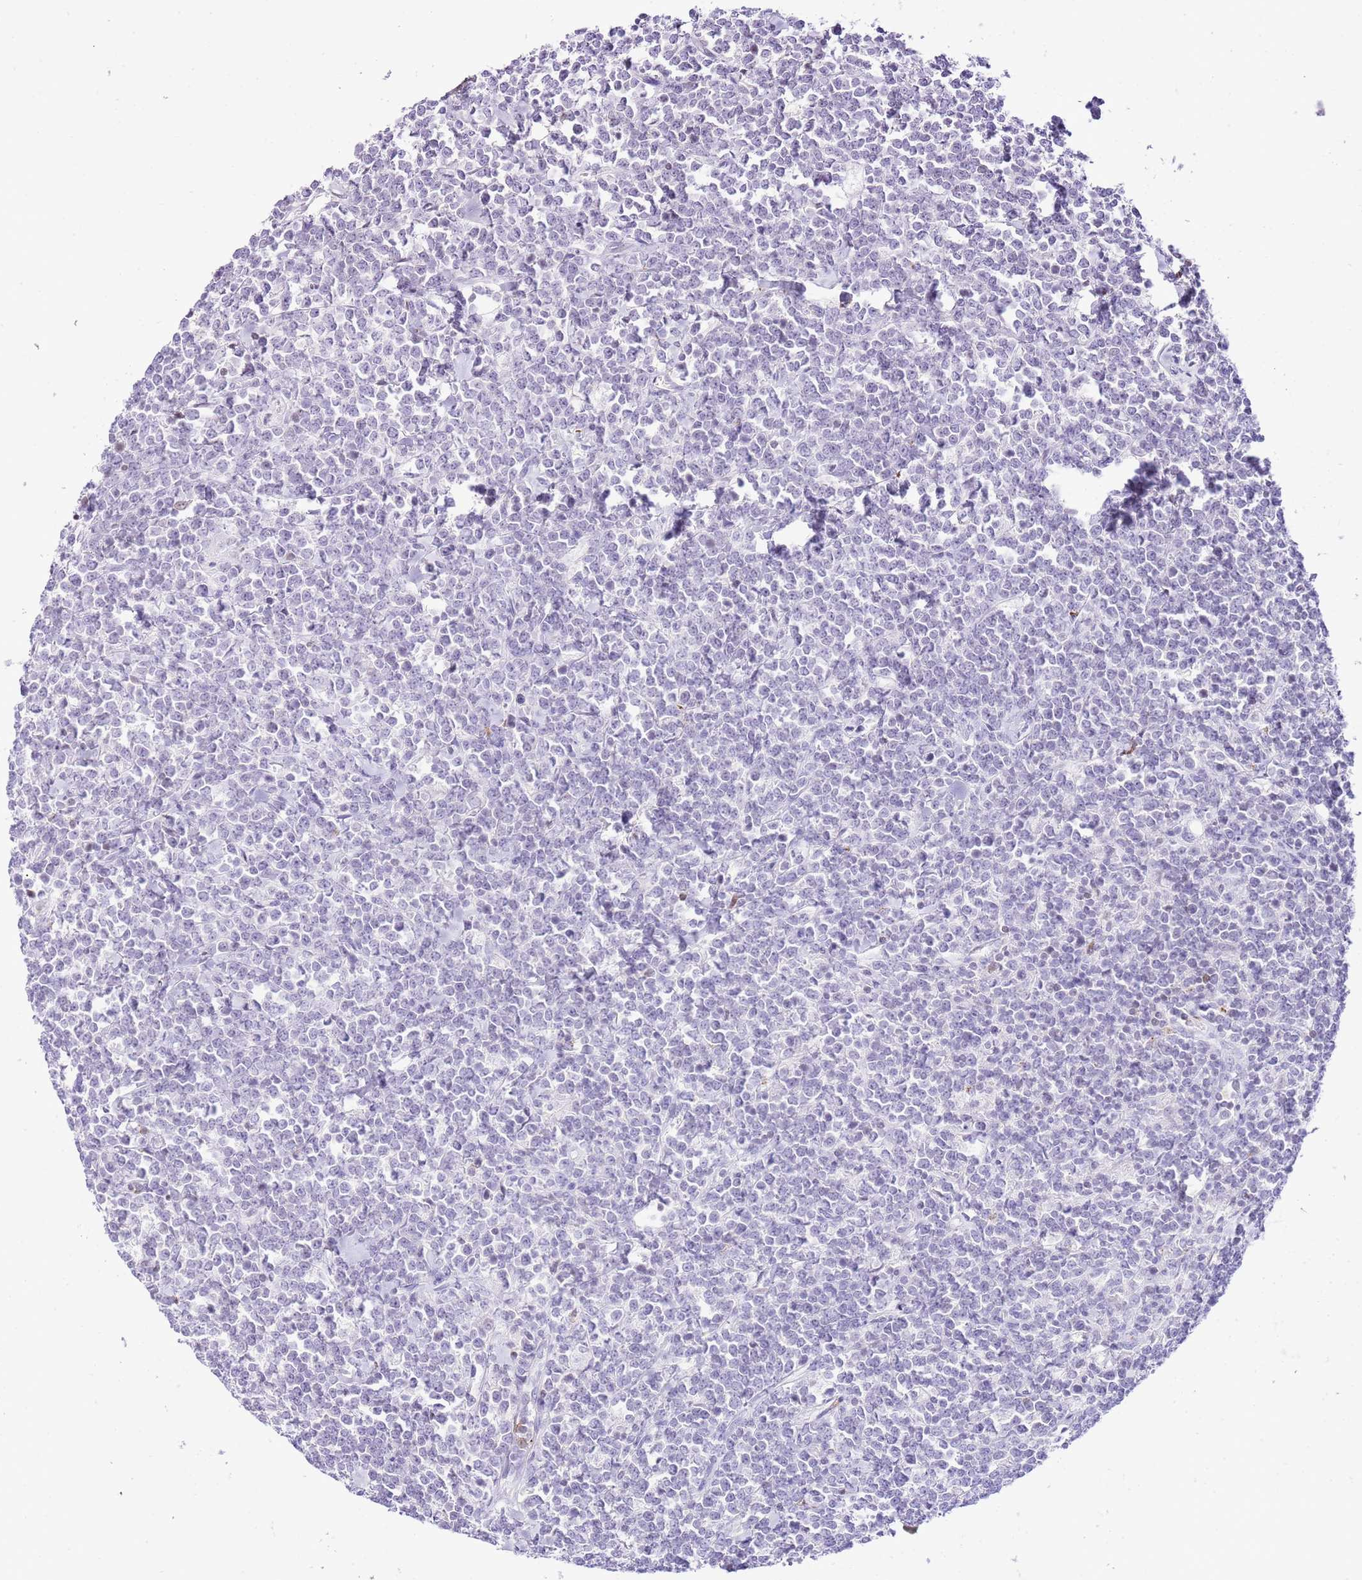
{"staining": {"intensity": "negative", "quantity": "none", "location": "none"}, "tissue": "lymphoma", "cell_type": "Tumor cells", "image_type": "cancer", "snomed": [{"axis": "morphology", "description": "Malignant lymphoma, non-Hodgkin's type, High grade"}, {"axis": "topography", "description": "Small intestine"}, {"axis": "topography", "description": "Colon"}], "caption": "Tumor cells show no significant staining in malignant lymphoma, non-Hodgkin's type (high-grade). Nuclei are stained in blue.", "gene": "PRR15", "patient": {"sex": "male", "age": 8}}